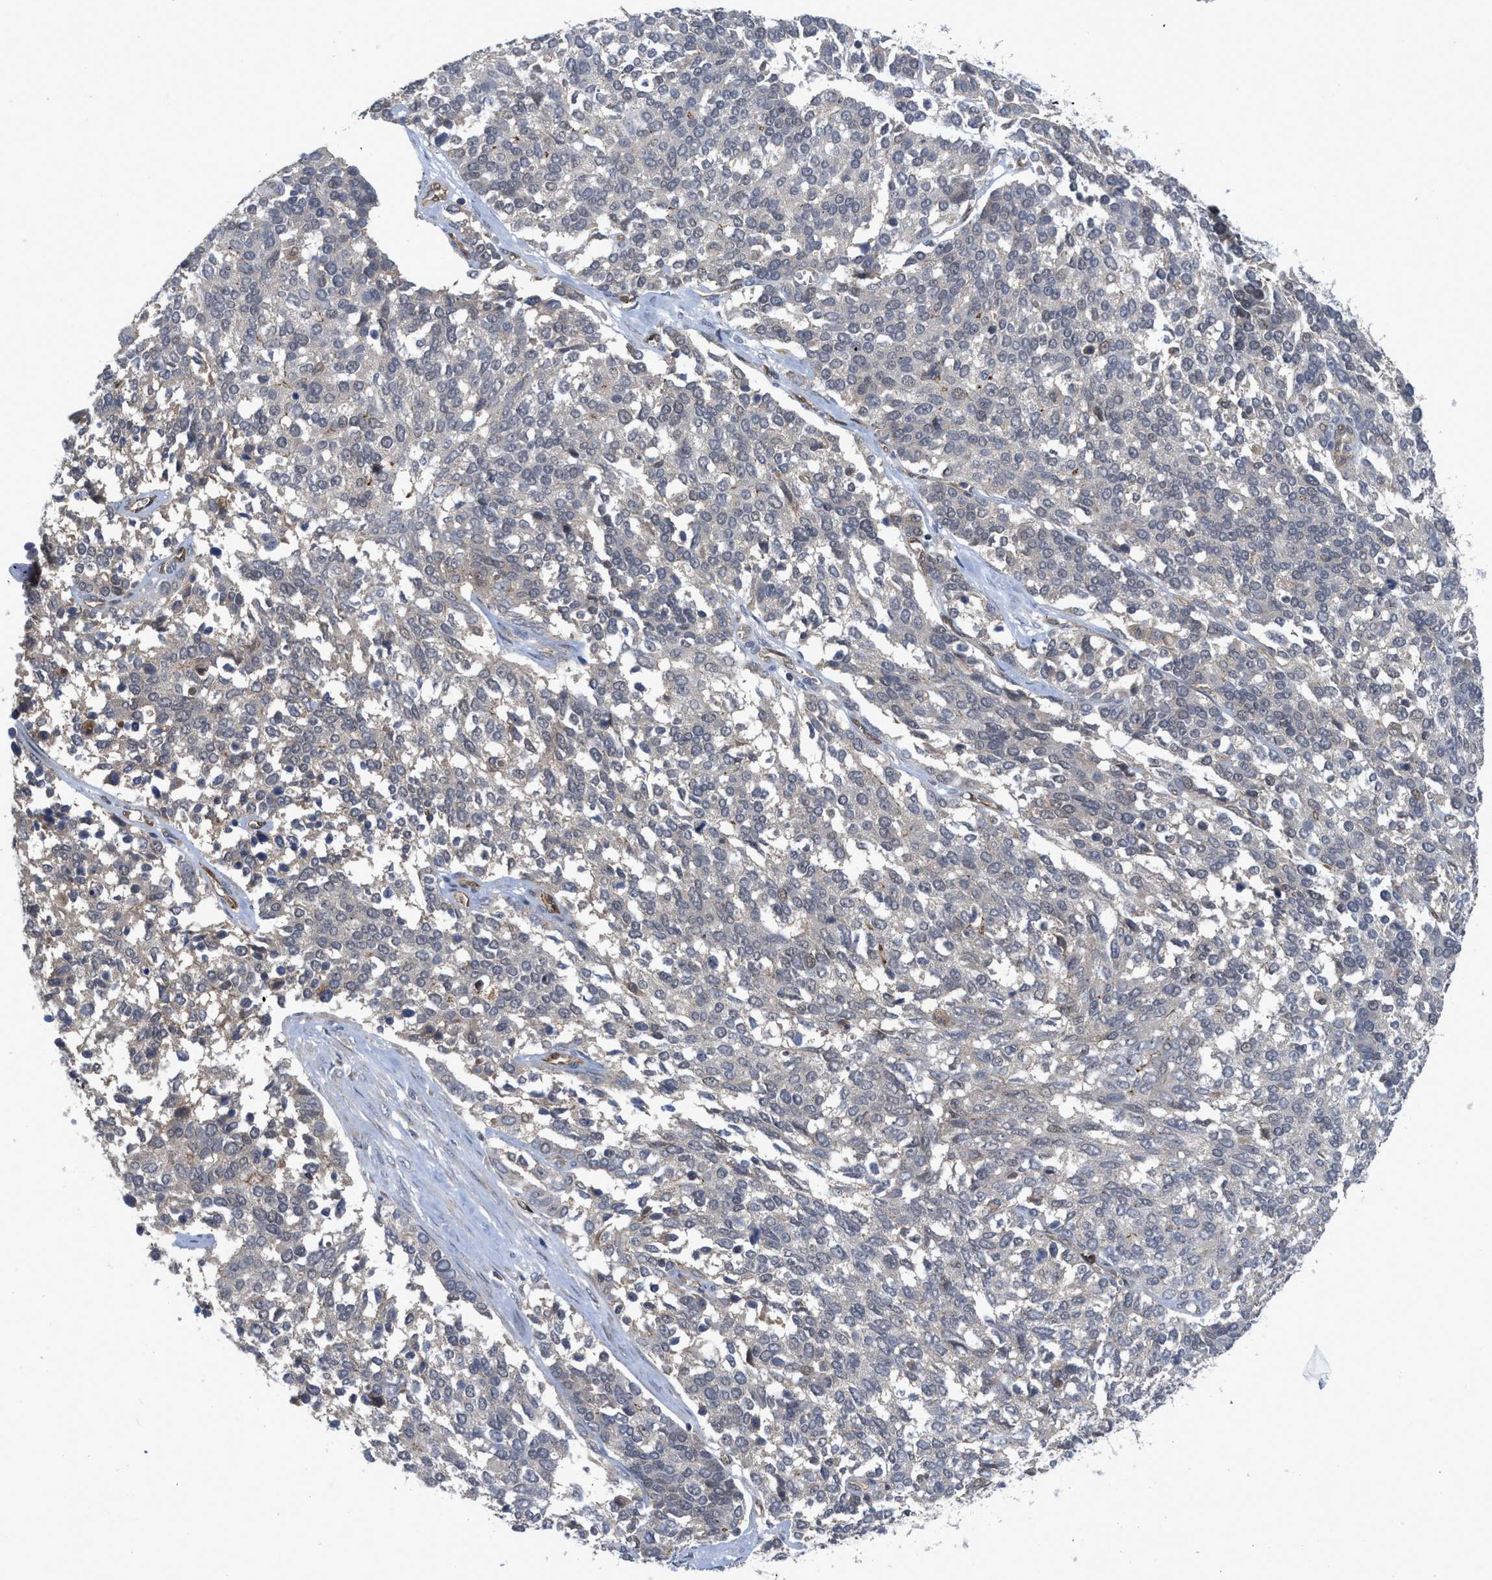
{"staining": {"intensity": "negative", "quantity": "none", "location": "none"}, "tissue": "ovarian cancer", "cell_type": "Tumor cells", "image_type": "cancer", "snomed": [{"axis": "morphology", "description": "Cystadenocarcinoma, serous, NOS"}, {"axis": "topography", "description": "Ovary"}], "caption": "This is an immunohistochemistry image of ovarian cancer (serous cystadenocarcinoma). There is no positivity in tumor cells.", "gene": "LDAF1", "patient": {"sex": "female", "age": 44}}